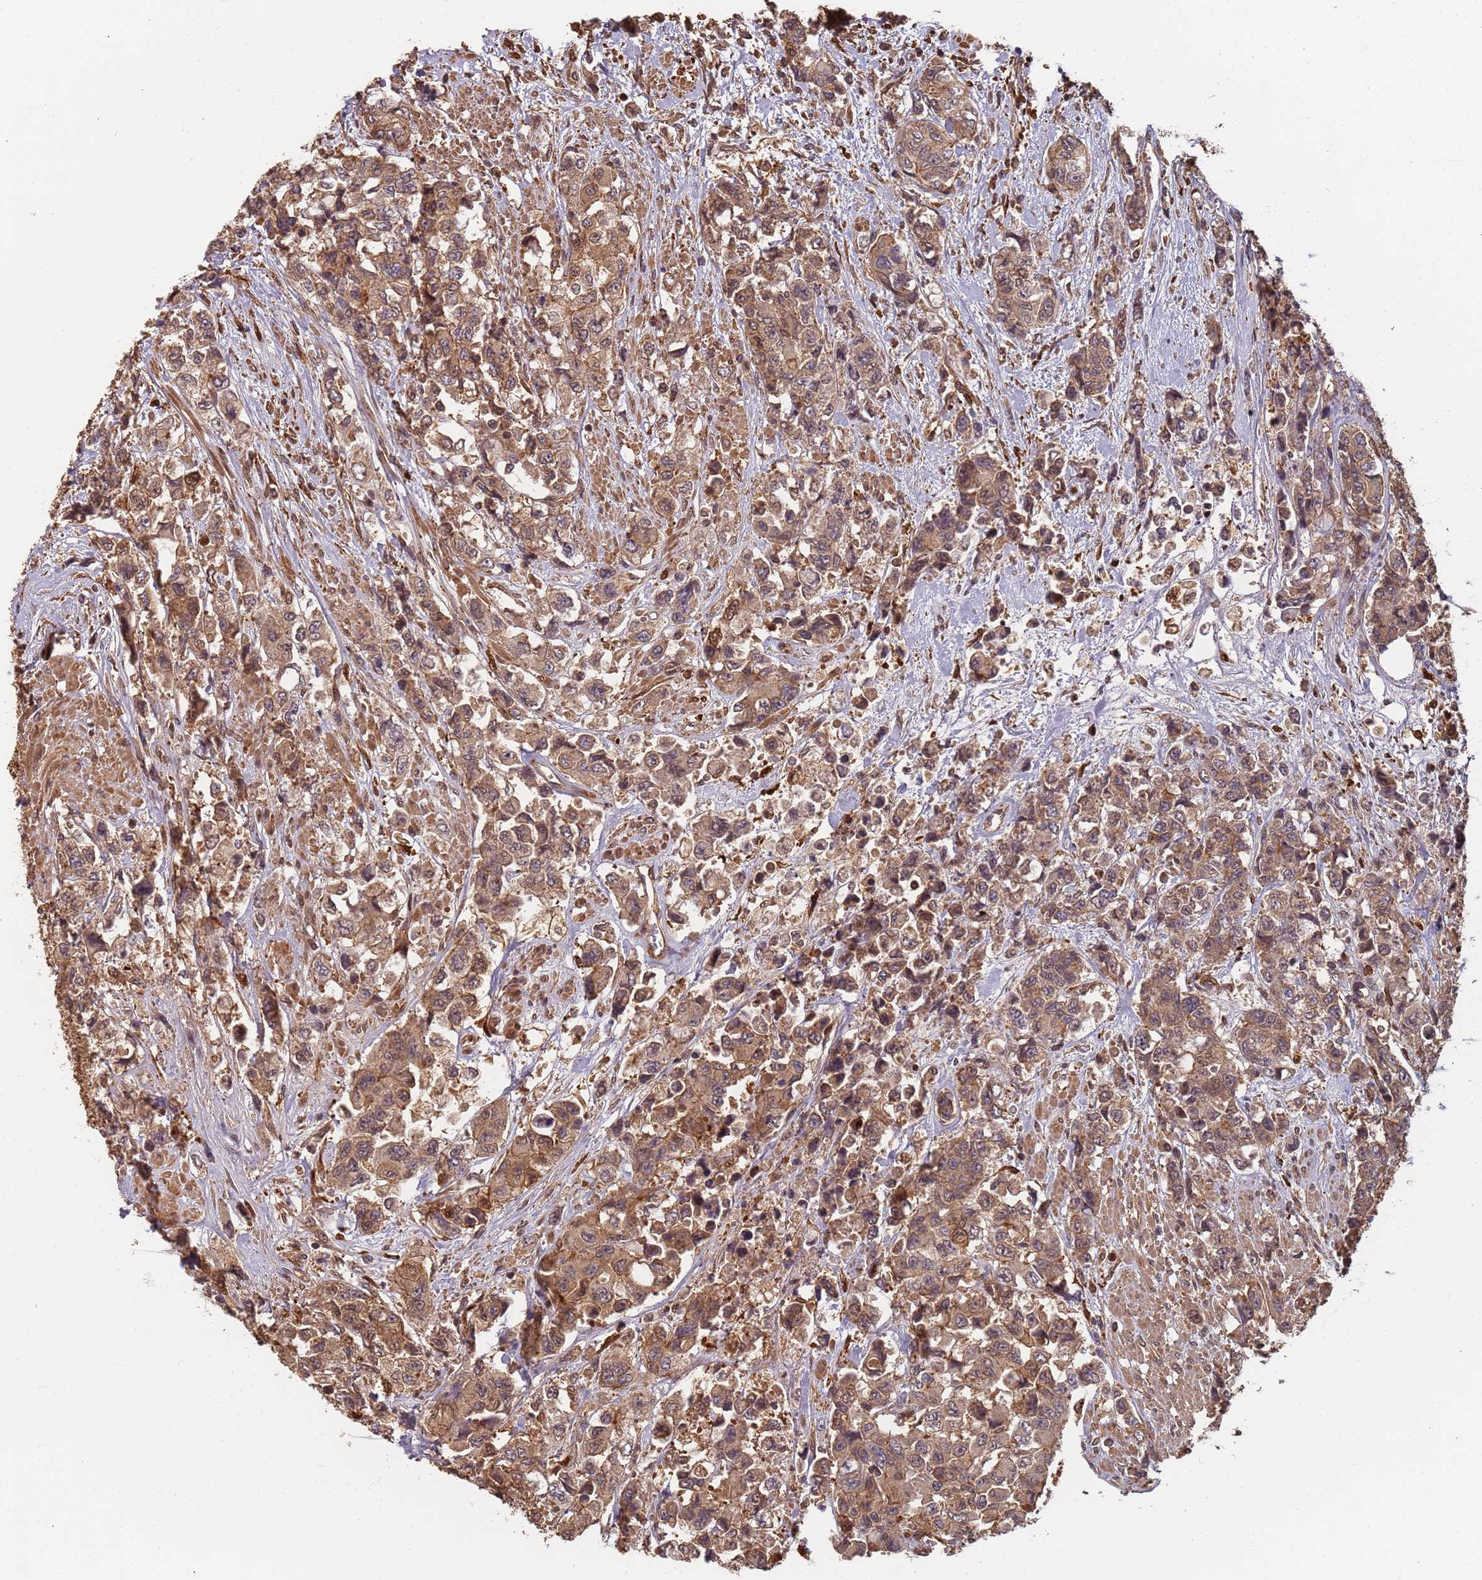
{"staining": {"intensity": "moderate", "quantity": ">75%", "location": "cytoplasmic/membranous,nuclear"}, "tissue": "urothelial cancer", "cell_type": "Tumor cells", "image_type": "cancer", "snomed": [{"axis": "morphology", "description": "Urothelial carcinoma, High grade"}, {"axis": "topography", "description": "Urinary bladder"}], "caption": "There is medium levels of moderate cytoplasmic/membranous and nuclear positivity in tumor cells of high-grade urothelial carcinoma, as demonstrated by immunohistochemical staining (brown color).", "gene": "SDCCAG8", "patient": {"sex": "female", "age": 78}}